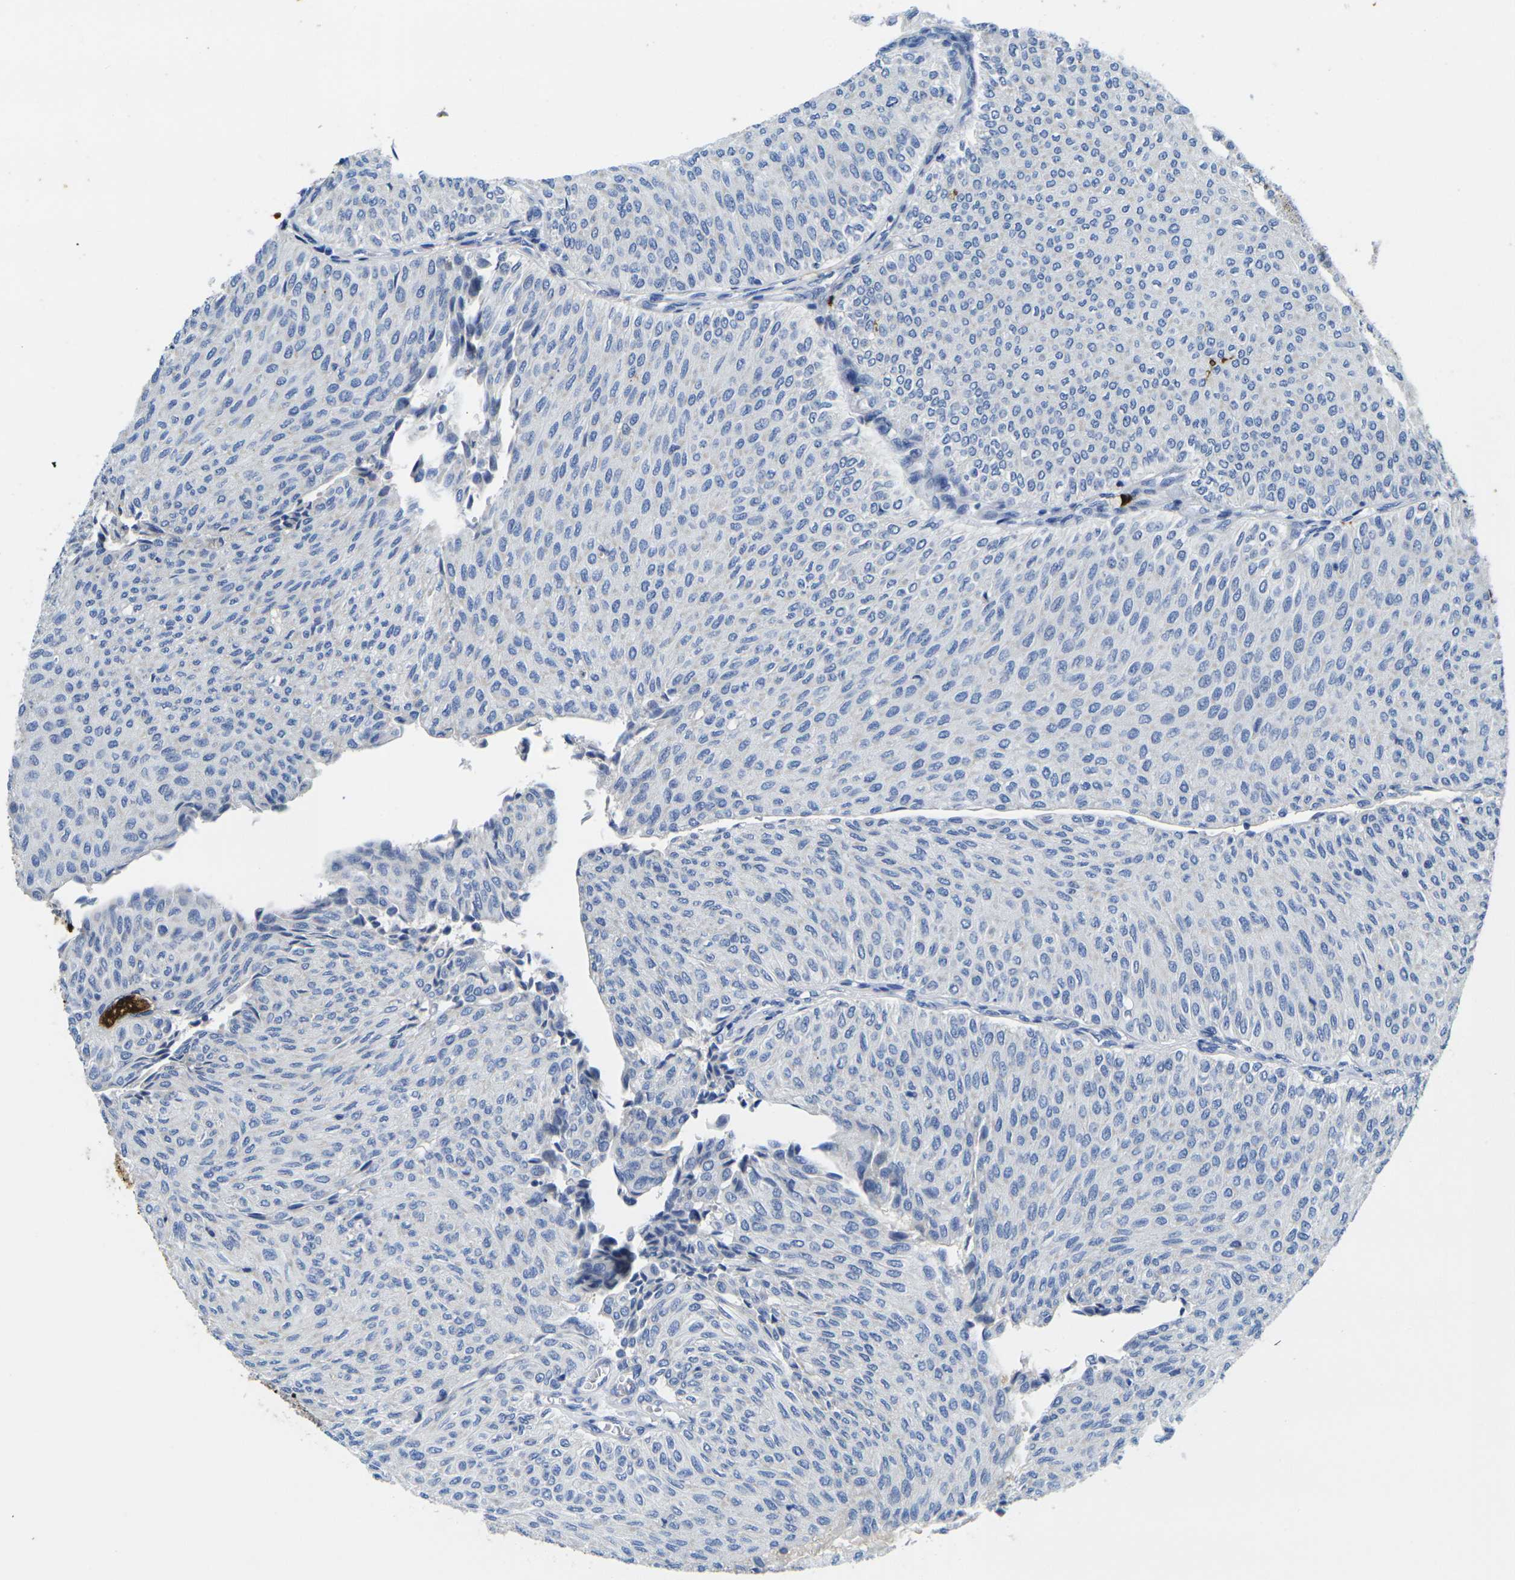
{"staining": {"intensity": "negative", "quantity": "none", "location": "none"}, "tissue": "urothelial cancer", "cell_type": "Tumor cells", "image_type": "cancer", "snomed": [{"axis": "morphology", "description": "Urothelial carcinoma, Low grade"}, {"axis": "topography", "description": "Urinary bladder"}], "caption": "This photomicrograph is of low-grade urothelial carcinoma stained with immunohistochemistry (IHC) to label a protein in brown with the nuclei are counter-stained blue. There is no expression in tumor cells.", "gene": "S100A9", "patient": {"sex": "male", "age": 78}}